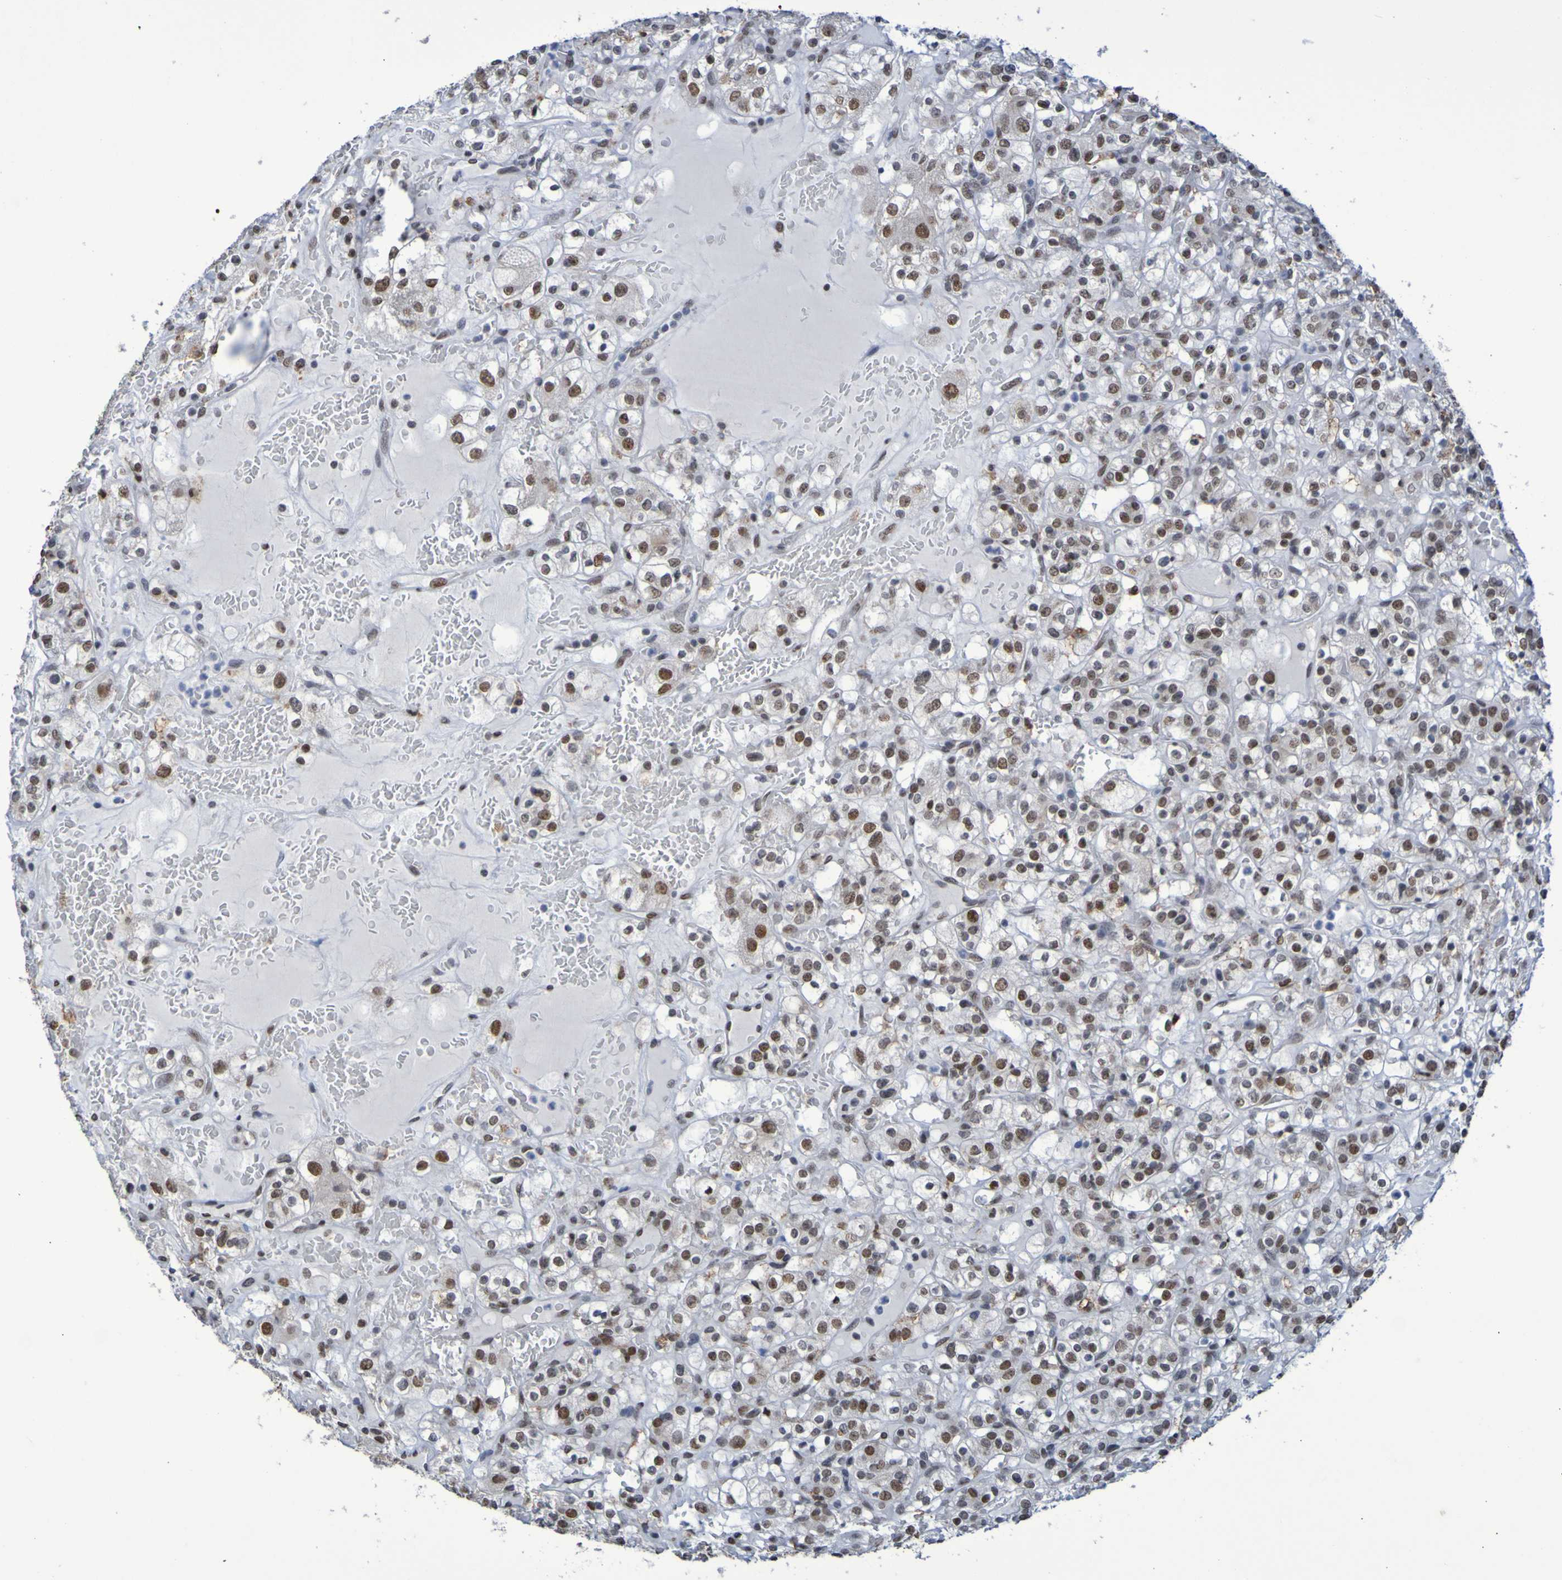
{"staining": {"intensity": "moderate", "quantity": ">75%", "location": "nuclear"}, "tissue": "renal cancer", "cell_type": "Tumor cells", "image_type": "cancer", "snomed": [{"axis": "morphology", "description": "Normal tissue, NOS"}, {"axis": "morphology", "description": "Adenocarcinoma, NOS"}, {"axis": "topography", "description": "Kidney"}], "caption": "Moderate nuclear expression is appreciated in about >75% of tumor cells in renal cancer (adenocarcinoma).", "gene": "MRTFB", "patient": {"sex": "female", "age": 72}}